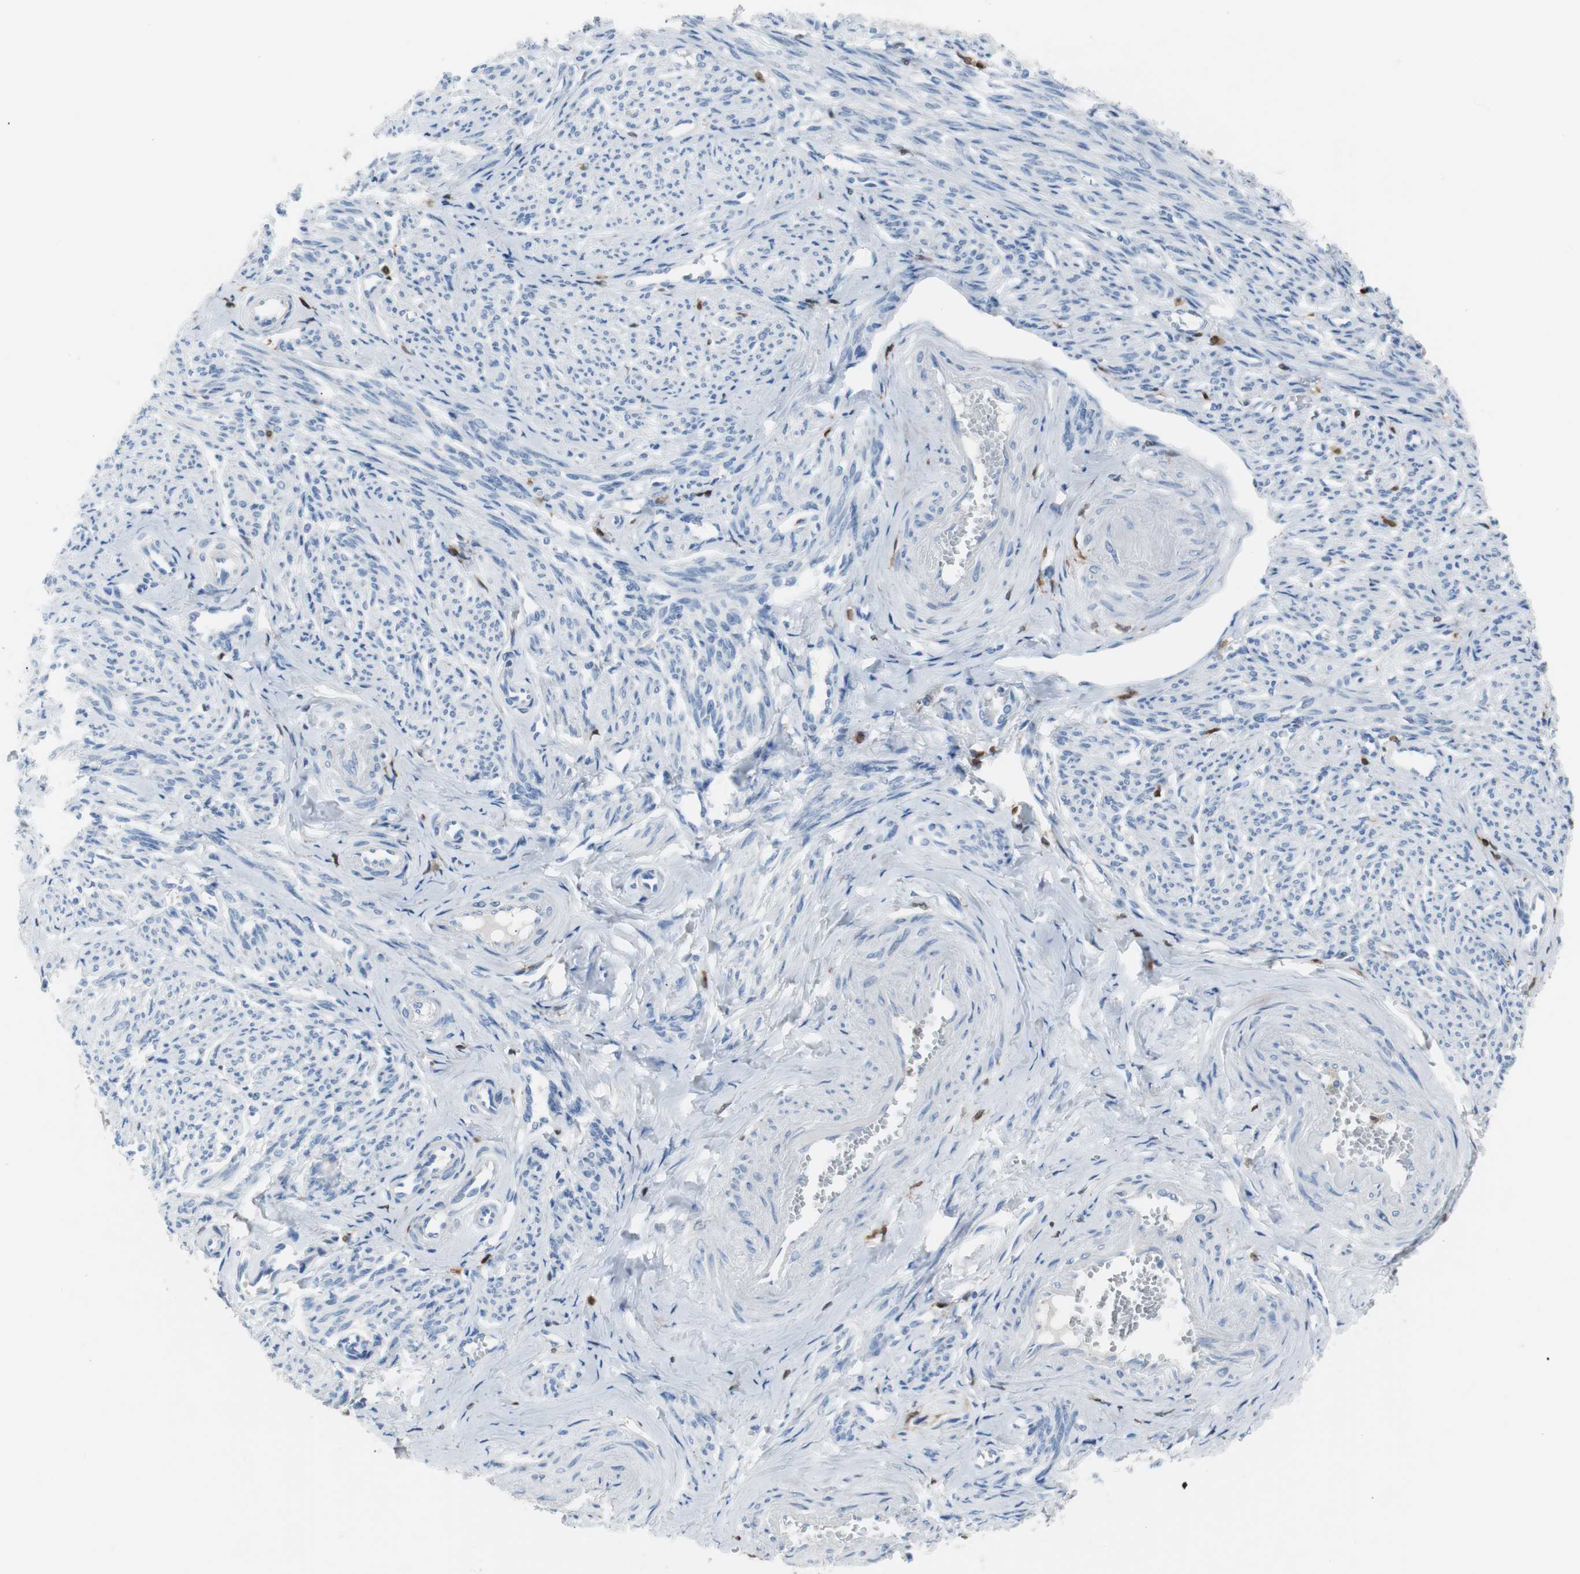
{"staining": {"intensity": "moderate", "quantity": "<25%", "location": "nuclear"}, "tissue": "smooth muscle", "cell_type": "Smooth muscle cells", "image_type": "normal", "snomed": [{"axis": "morphology", "description": "Normal tissue, NOS"}, {"axis": "topography", "description": "Smooth muscle"}], "caption": "Moderate nuclear staining is seen in approximately <25% of smooth muscle cells in benign smooth muscle. Nuclei are stained in blue.", "gene": "IL18", "patient": {"sex": "female", "age": 65}}